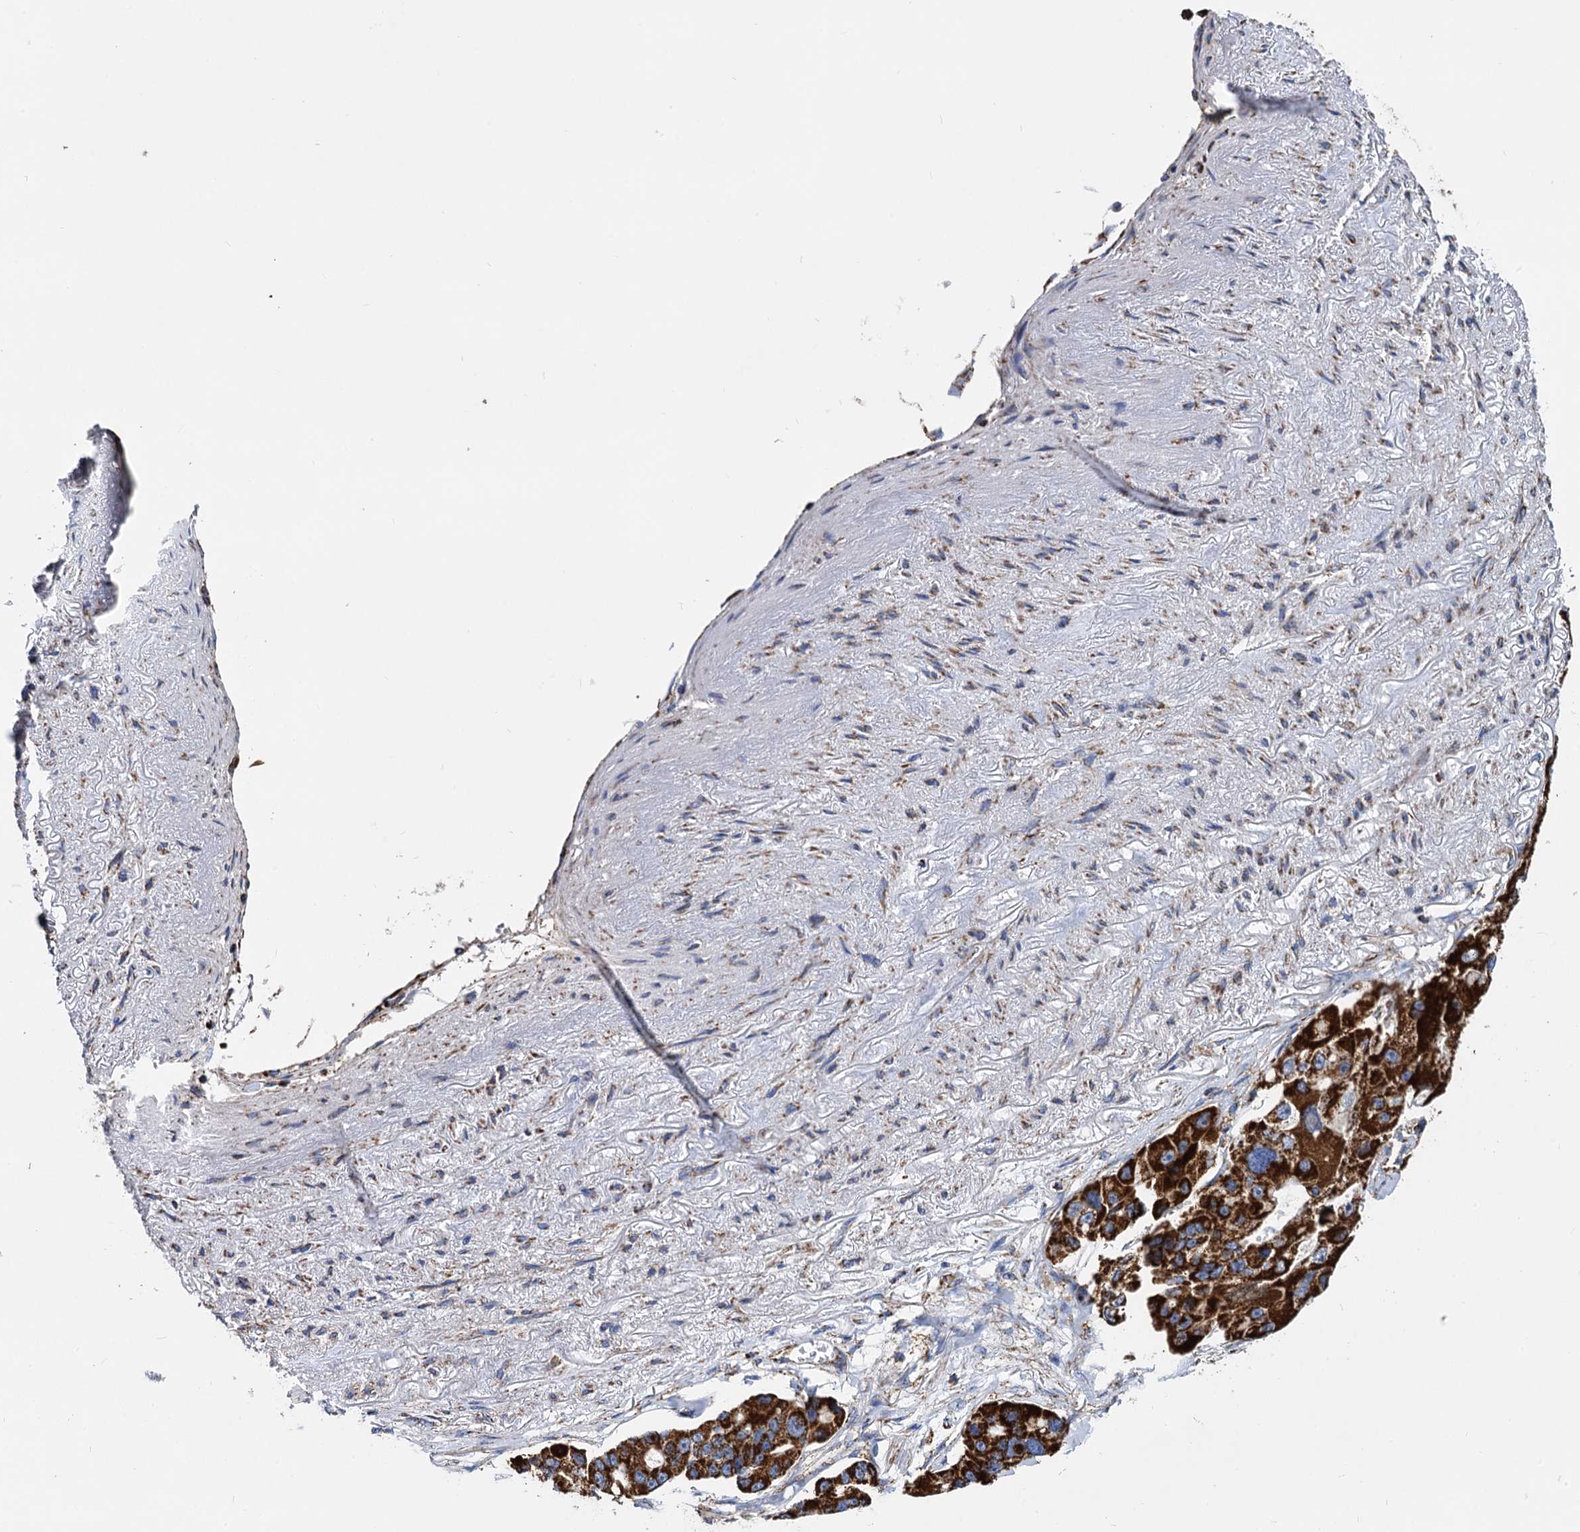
{"staining": {"intensity": "strong", "quantity": ">75%", "location": "cytoplasmic/membranous"}, "tissue": "lung cancer", "cell_type": "Tumor cells", "image_type": "cancer", "snomed": [{"axis": "morphology", "description": "Adenocarcinoma, NOS"}, {"axis": "topography", "description": "Lung"}], "caption": "The micrograph exhibits a brown stain indicating the presence of a protein in the cytoplasmic/membranous of tumor cells in lung adenocarcinoma.", "gene": "TIMM10", "patient": {"sex": "female", "age": 54}}